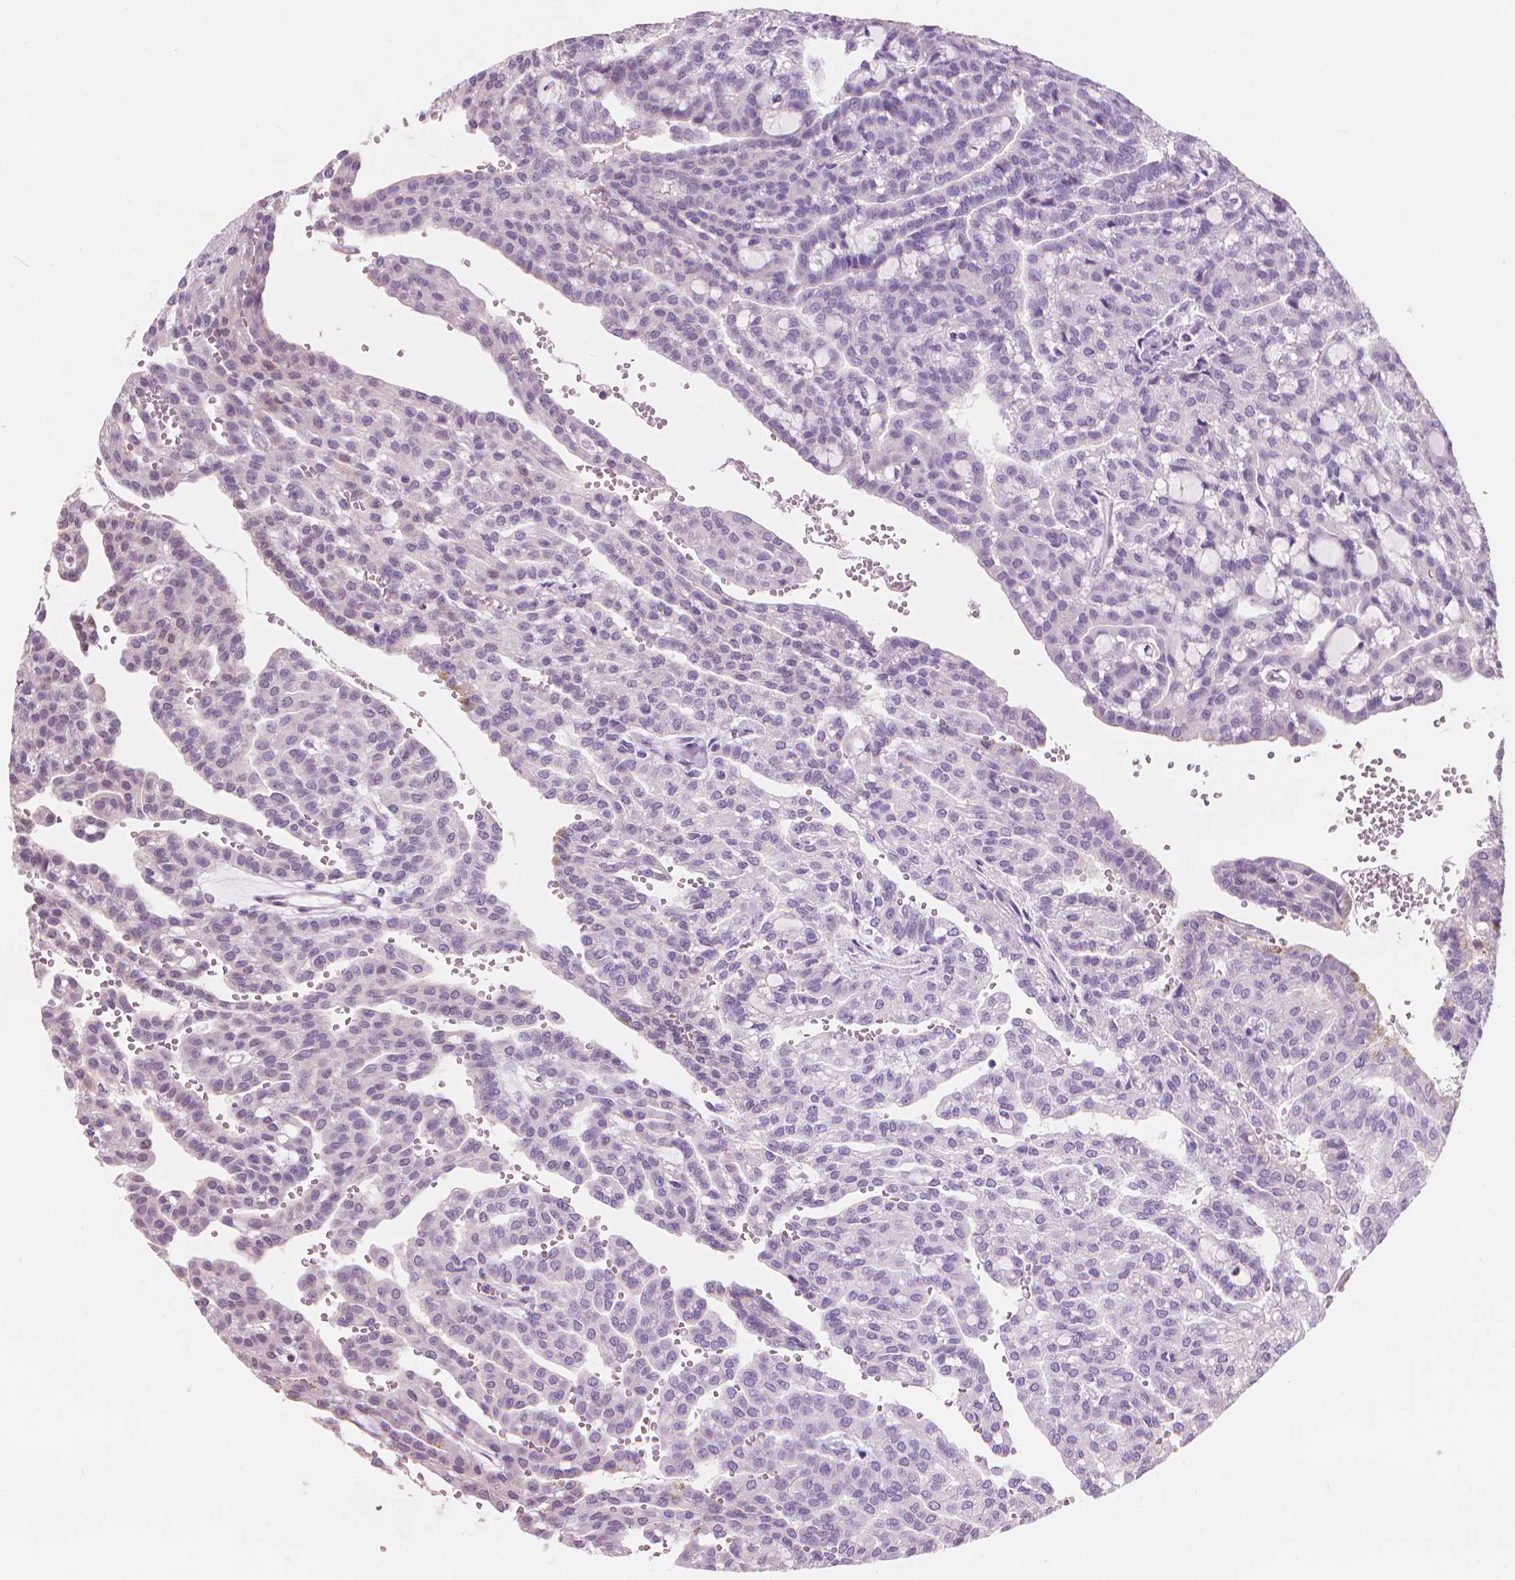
{"staining": {"intensity": "negative", "quantity": "none", "location": "none"}, "tissue": "renal cancer", "cell_type": "Tumor cells", "image_type": "cancer", "snomed": [{"axis": "morphology", "description": "Adenocarcinoma, NOS"}, {"axis": "topography", "description": "Kidney"}], "caption": "Tumor cells are negative for protein expression in human adenocarcinoma (renal). (Stains: DAB (3,3'-diaminobenzidine) immunohistochemistry with hematoxylin counter stain, Microscopy: brightfield microscopy at high magnification).", "gene": "ENO2", "patient": {"sex": "male", "age": 63}}